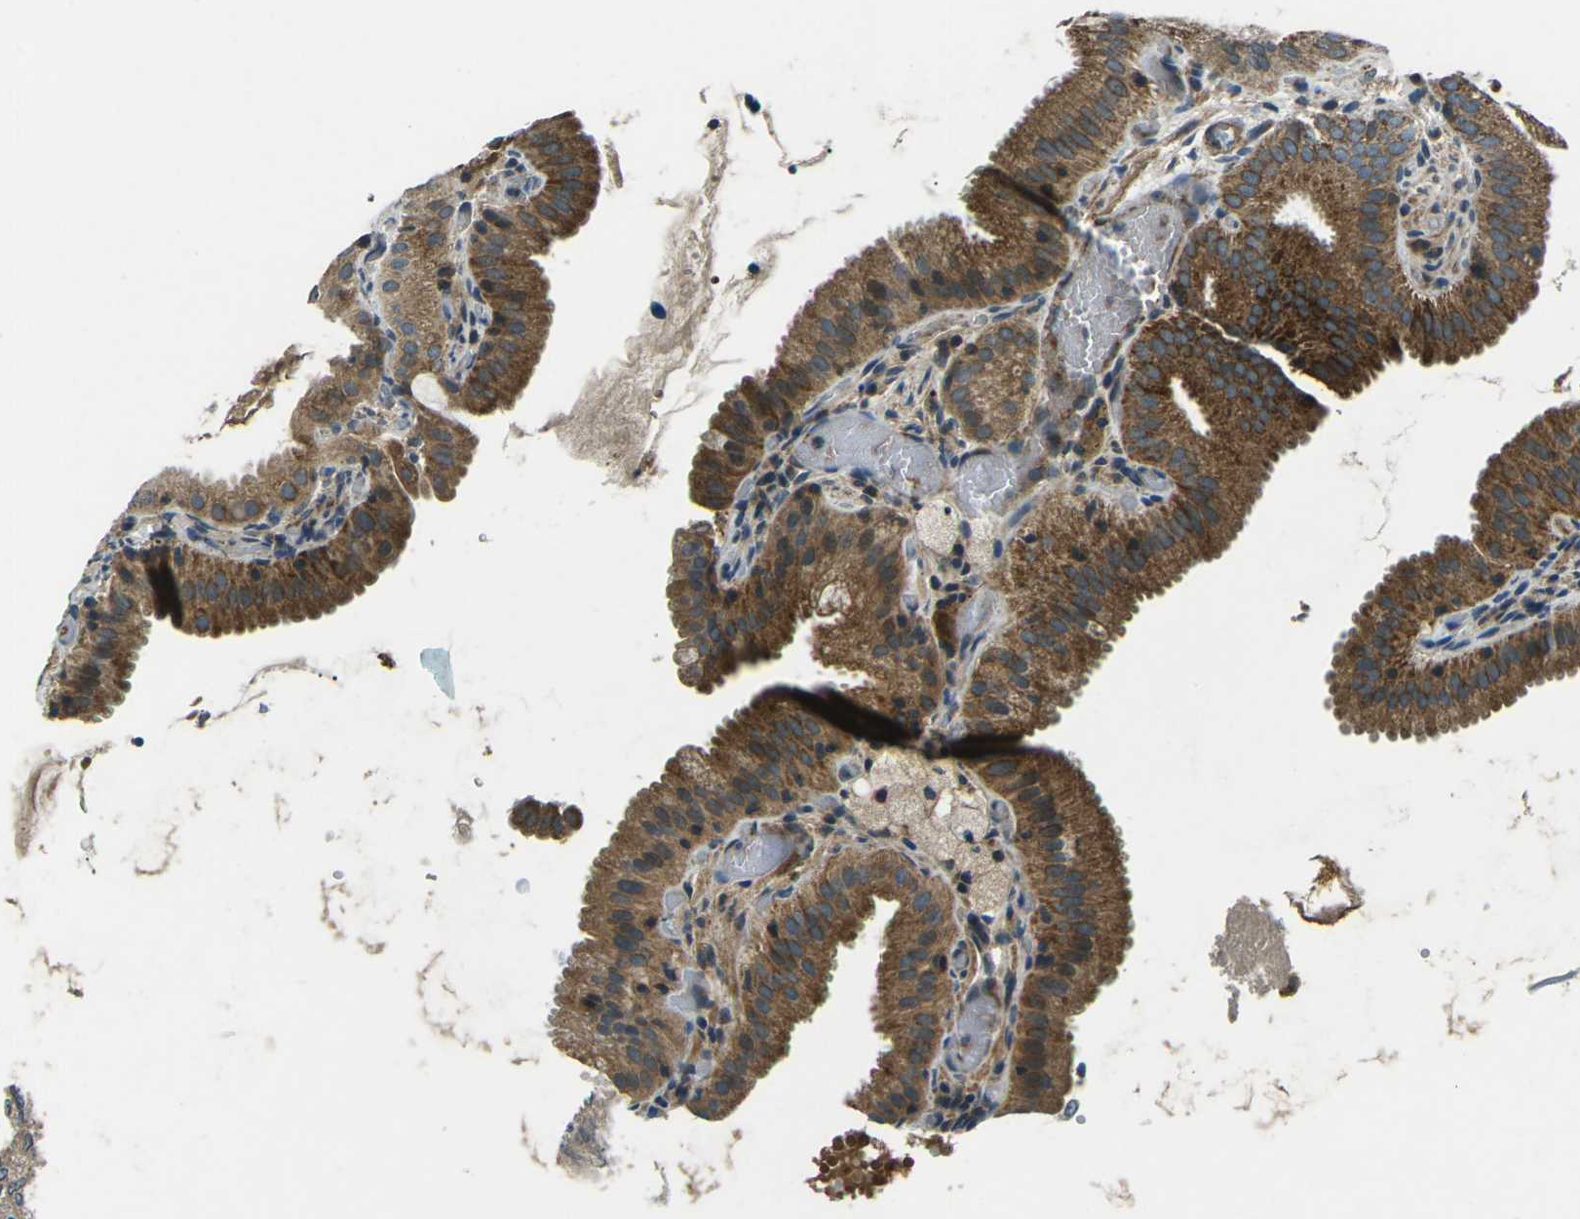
{"staining": {"intensity": "strong", "quantity": ">75%", "location": "cytoplasmic/membranous"}, "tissue": "gallbladder", "cell_type": "Glandular cells", "image_type": "normal", "snomed": [{"axis": "morphology", "description": "Normal tissue, NOS"}, {"axis": "topography", "description": "Gallbladder"}], "caption": "Protein staining of unremarkable gallbladder shows strong cytoplasmic/membranous expression in approximately >75% of glandular cells.", "gene": "AFAP1", "patient": {"sex": "male", "age": 54}}